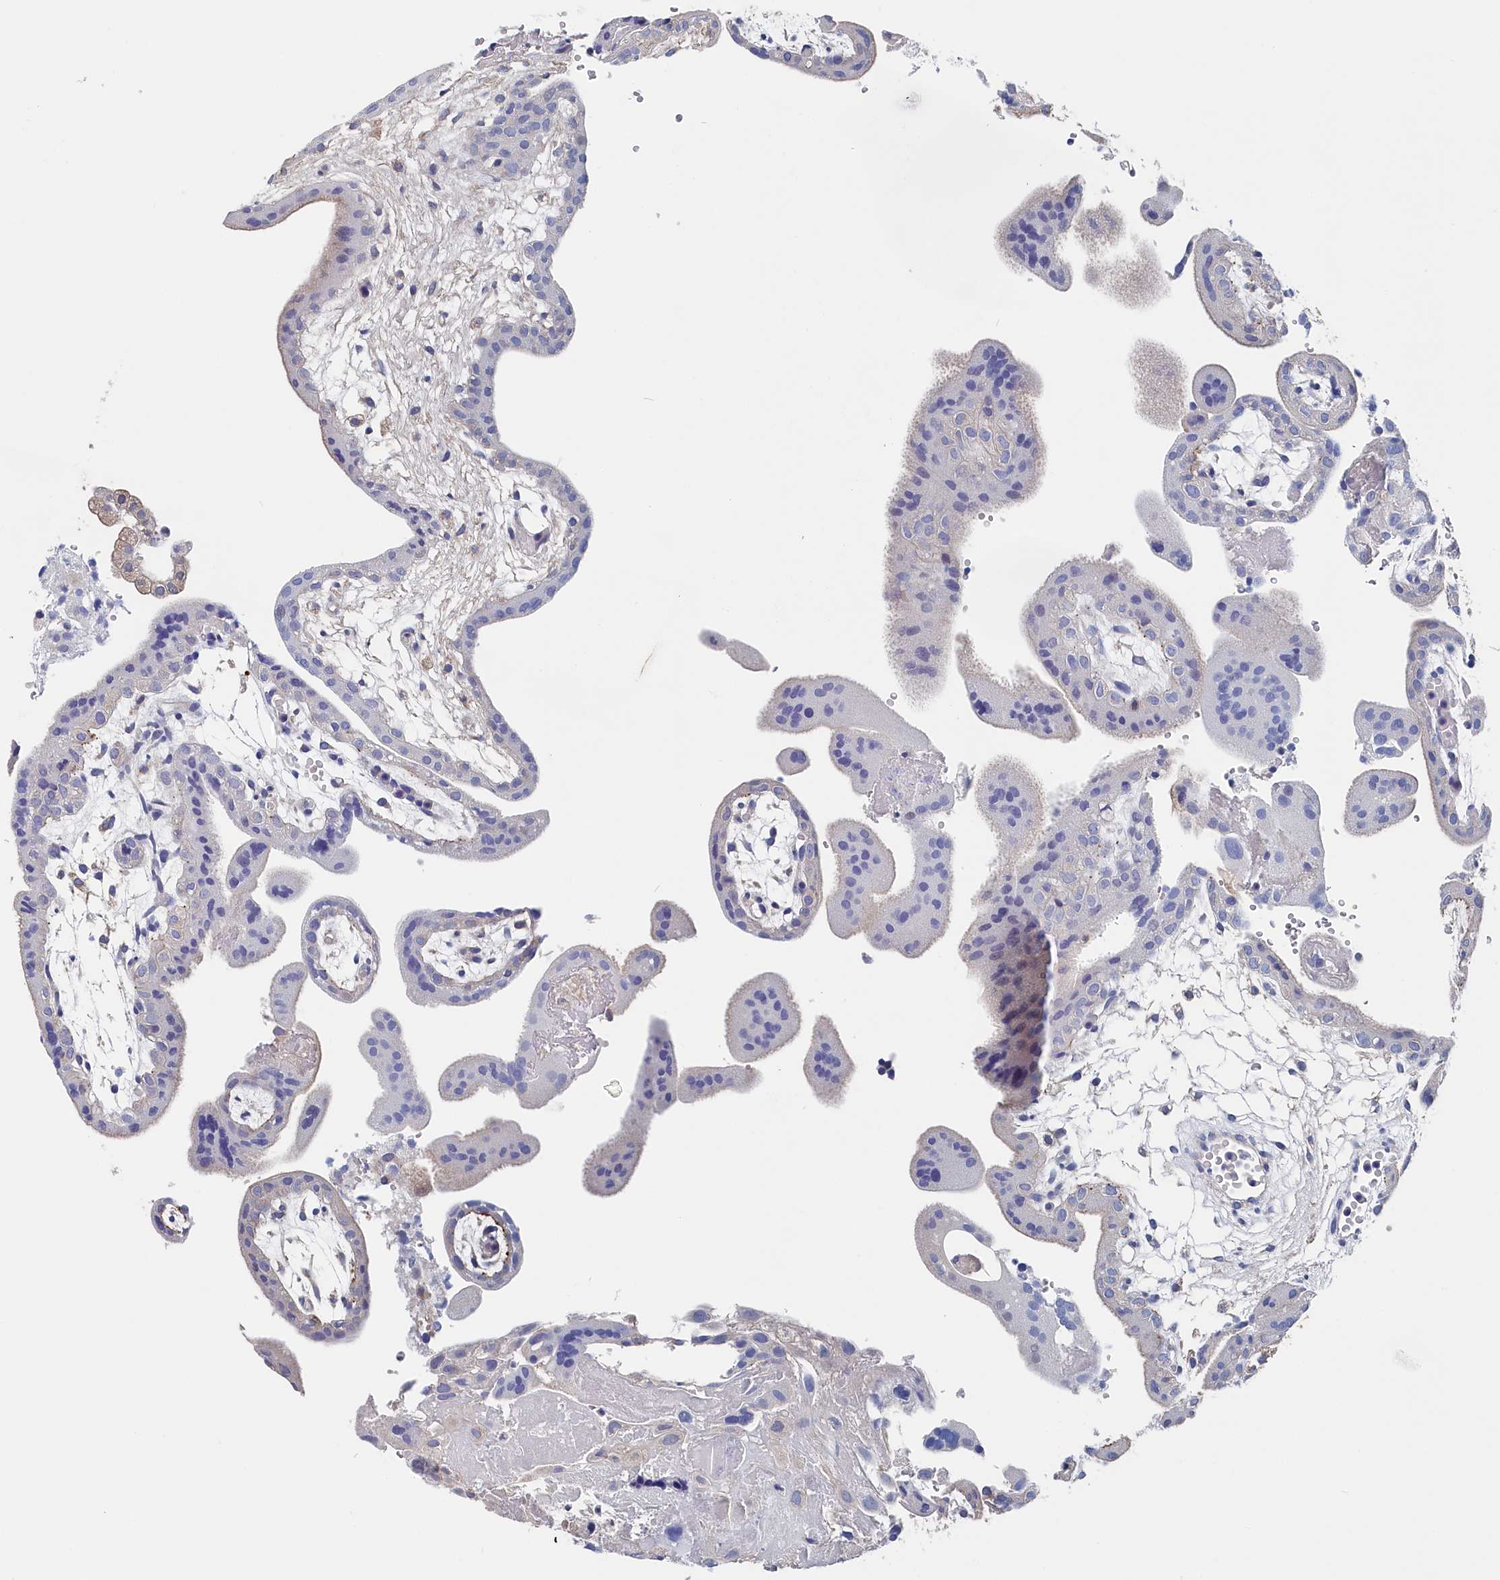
{"staining": {"intensity": "negative", "quantity": "none", "location": "none"}, "tissue": "placenta", "cell_type": "Decidual cells", "image_type": "normal", "snomed": [{"axis": "morphology", "description": "Normal tissue, NOS"}, {"axis": "topography", "description": "Placenta"}], "caption": "Immunohistochemical staining of normal human placenta demonstrates no significant positivity in decidual cells.", "gene": "BHMT", "patient": {"sex": "female", "age": 18}}